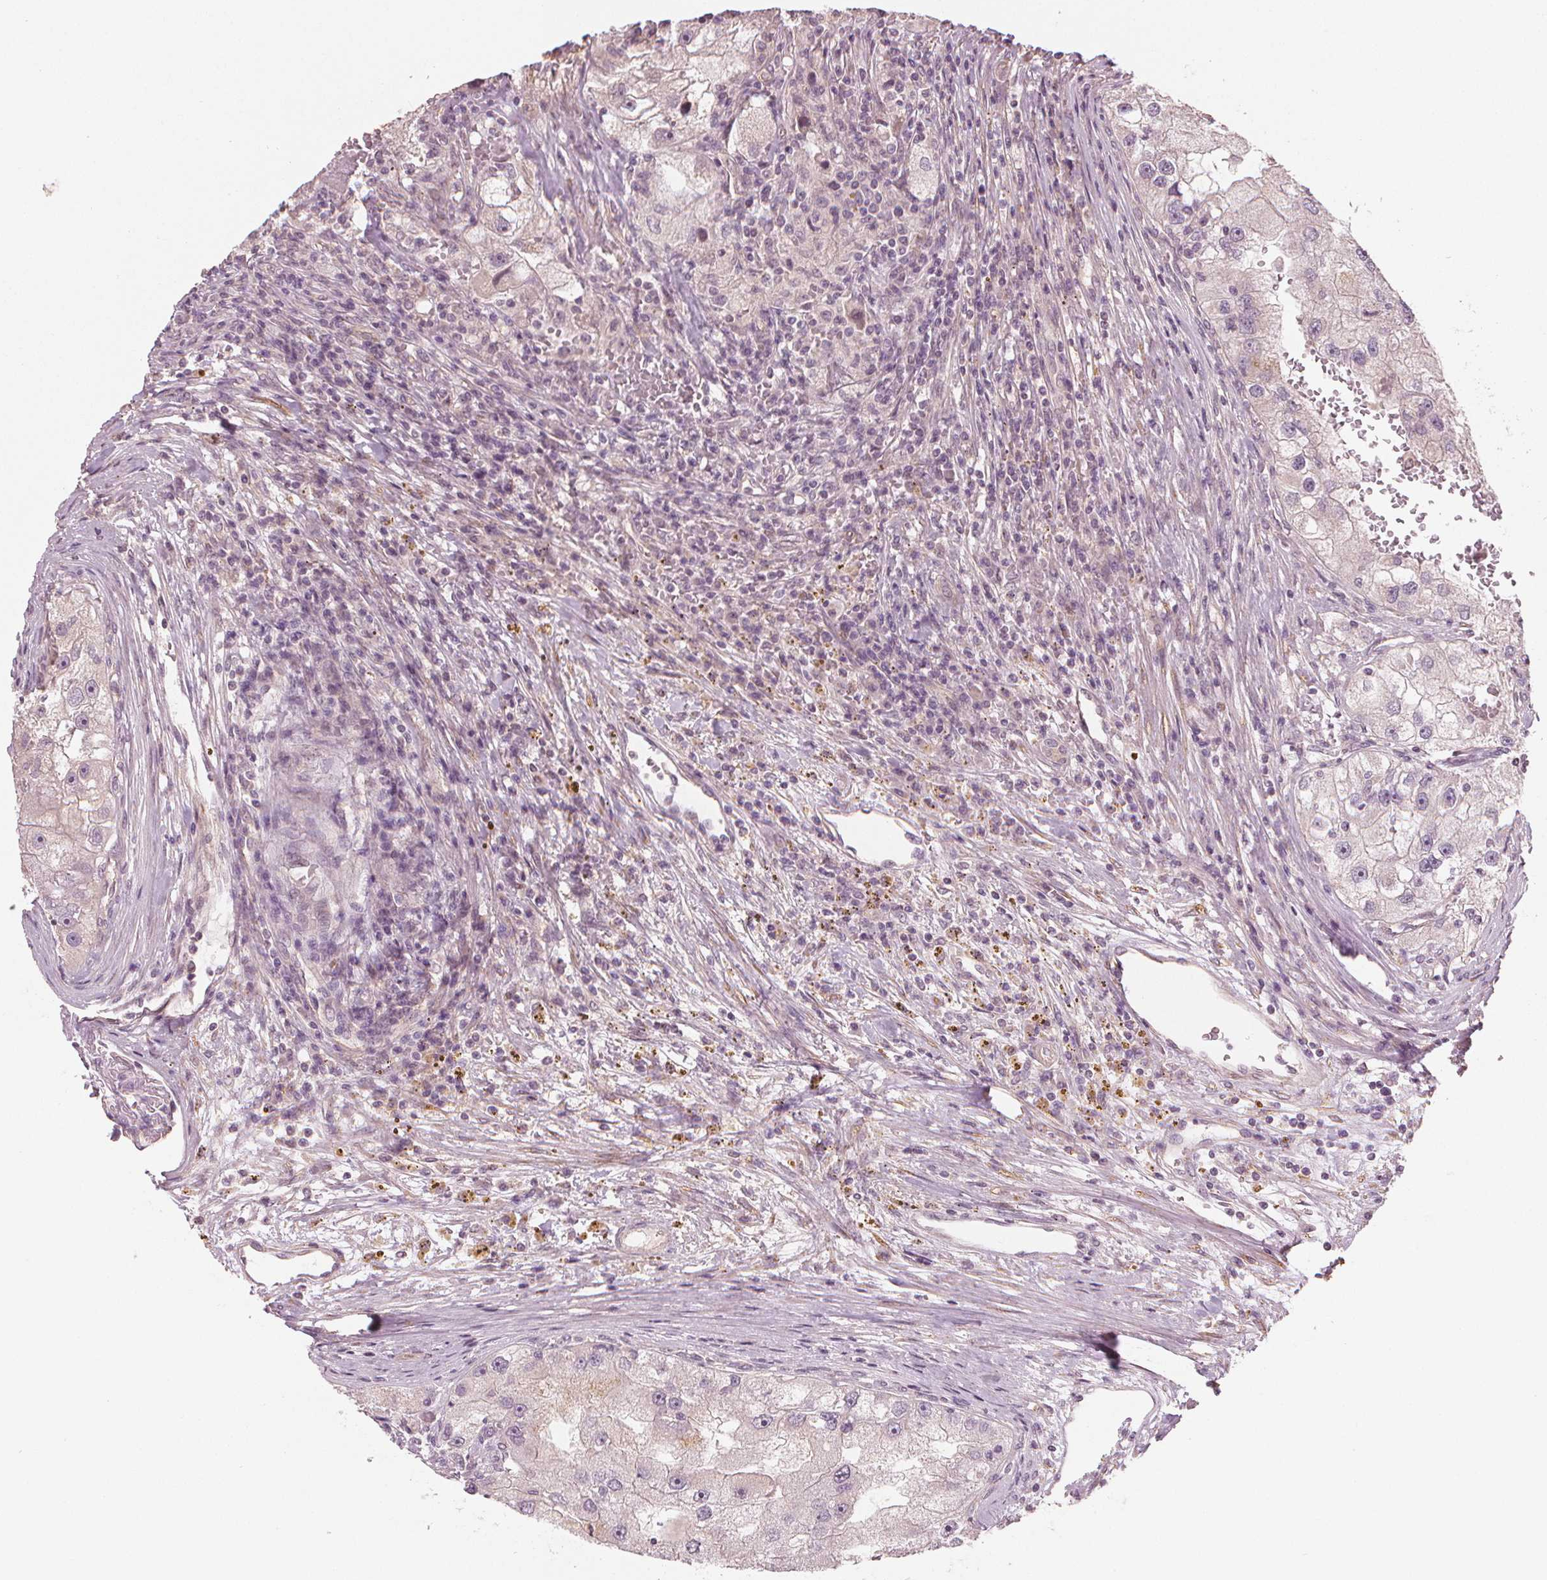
{"staining": {"intensity": "negative", "quantity": "none", "location": "none"}, "tissue": "renal cancer", "cell_type": "Tumor cells", "image_type": "cancer", "snomed": [{"axis": "morphology", "description": "Adenocarcinoma, NOS"}, {"axis": "topography", "description": "Kidney"}], "caption": "Protein analysis of renal cancer exhibits no significant expression in tumor cells.", "gene": "CLBA1", "patient": {"sex": "male", "age": 63}}